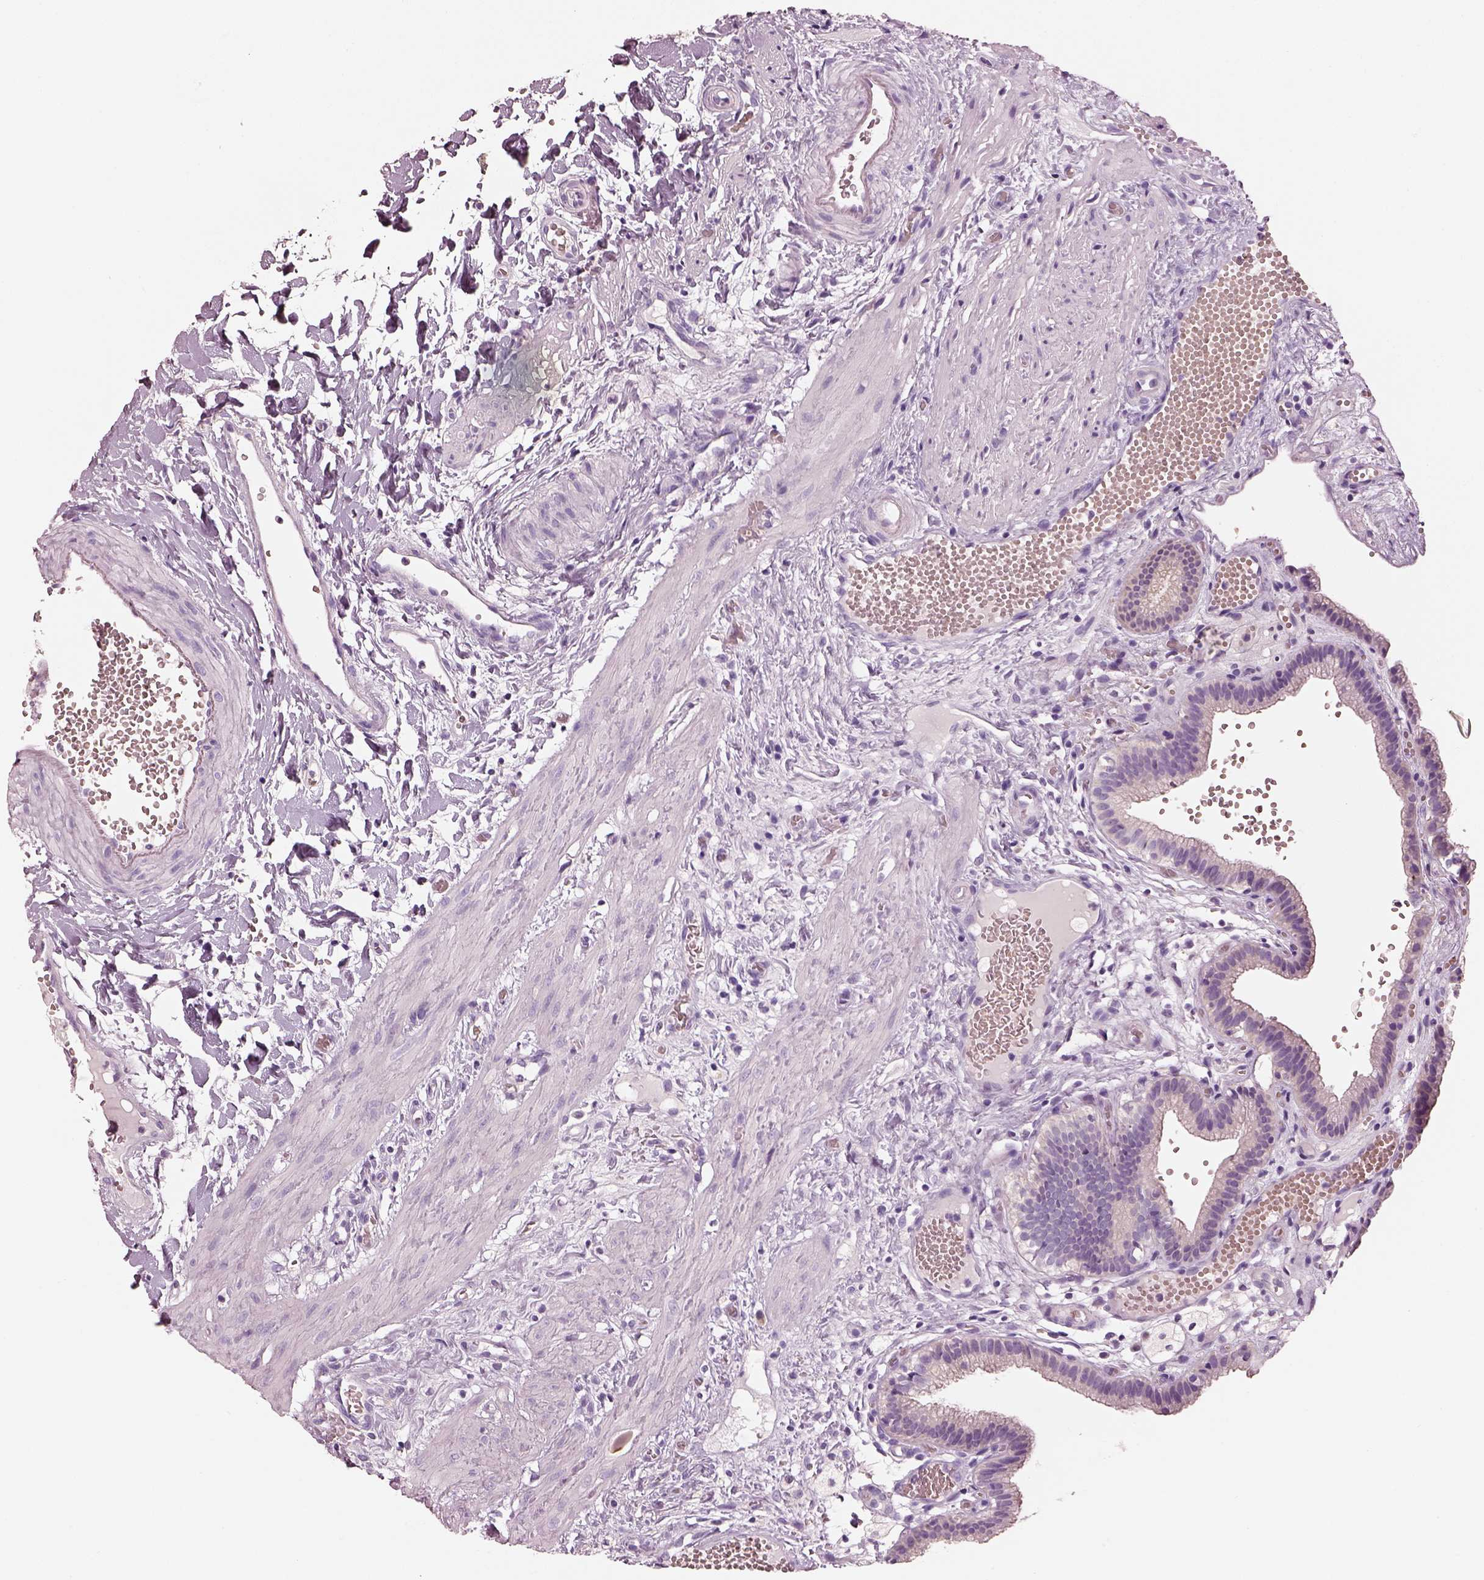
{"staining": {"intensity": "negative", "quantity": "none", "location": "none"}, "tissue": "gallbladder", "cell_type": "Glandular cells", "image_type": "normal", "snomed": [{"axis": "morphology", "description": "Normal tissue, NOS"}, {"axis": "topography", "description": "Gallbladder"}], "caption": "This is an immunohistochemistry (IHC) micrograph of unremarkable gallbladder. There is no staining in glandular cells.", "gene": "ELSPBP1", "patient": {"sex": "female", "age": 24}}